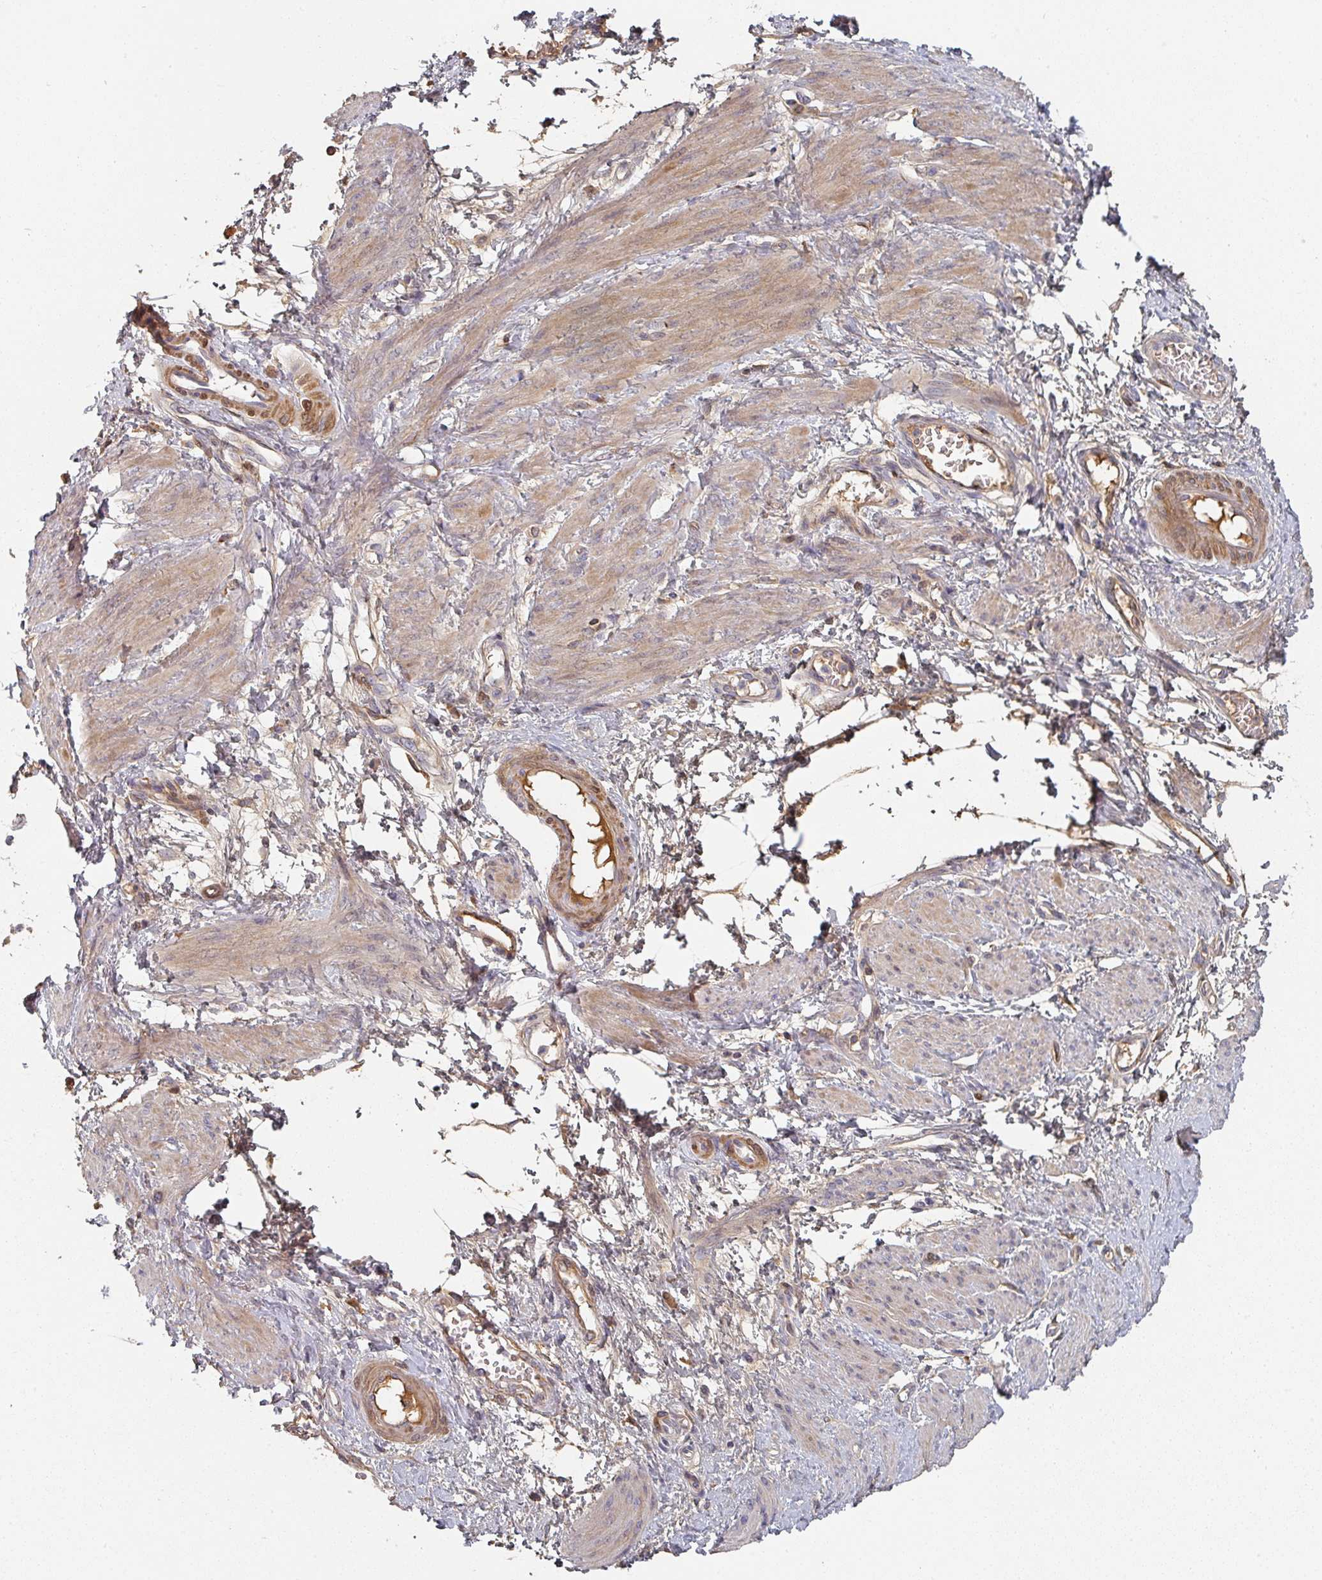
{"staining": {"intensity": "moderate", "quantity": ">75%", "location": "cytoplasmic/membranous"}, "tissue": "smooth muscle", "cell_type": "Smooth muscle cells", "image_type": "normal", "snomed": [{"axis": "morphology", "description": "Normal tissue, NOS"}, {"axis": "topography", "description": "Smooth muscle"}, {"axis": "topography", "description": "Uterus"}], "caption": "This histopathology image shows immunohistochemistry (IHC) staining of normal human smooth muscle, with medium moderate cytoplasmic/membranous staining in approximately >75% of smooth muscle cells.", "gene": "ENSG00000249773", "patient": {"sex": "female", "age": 39}}